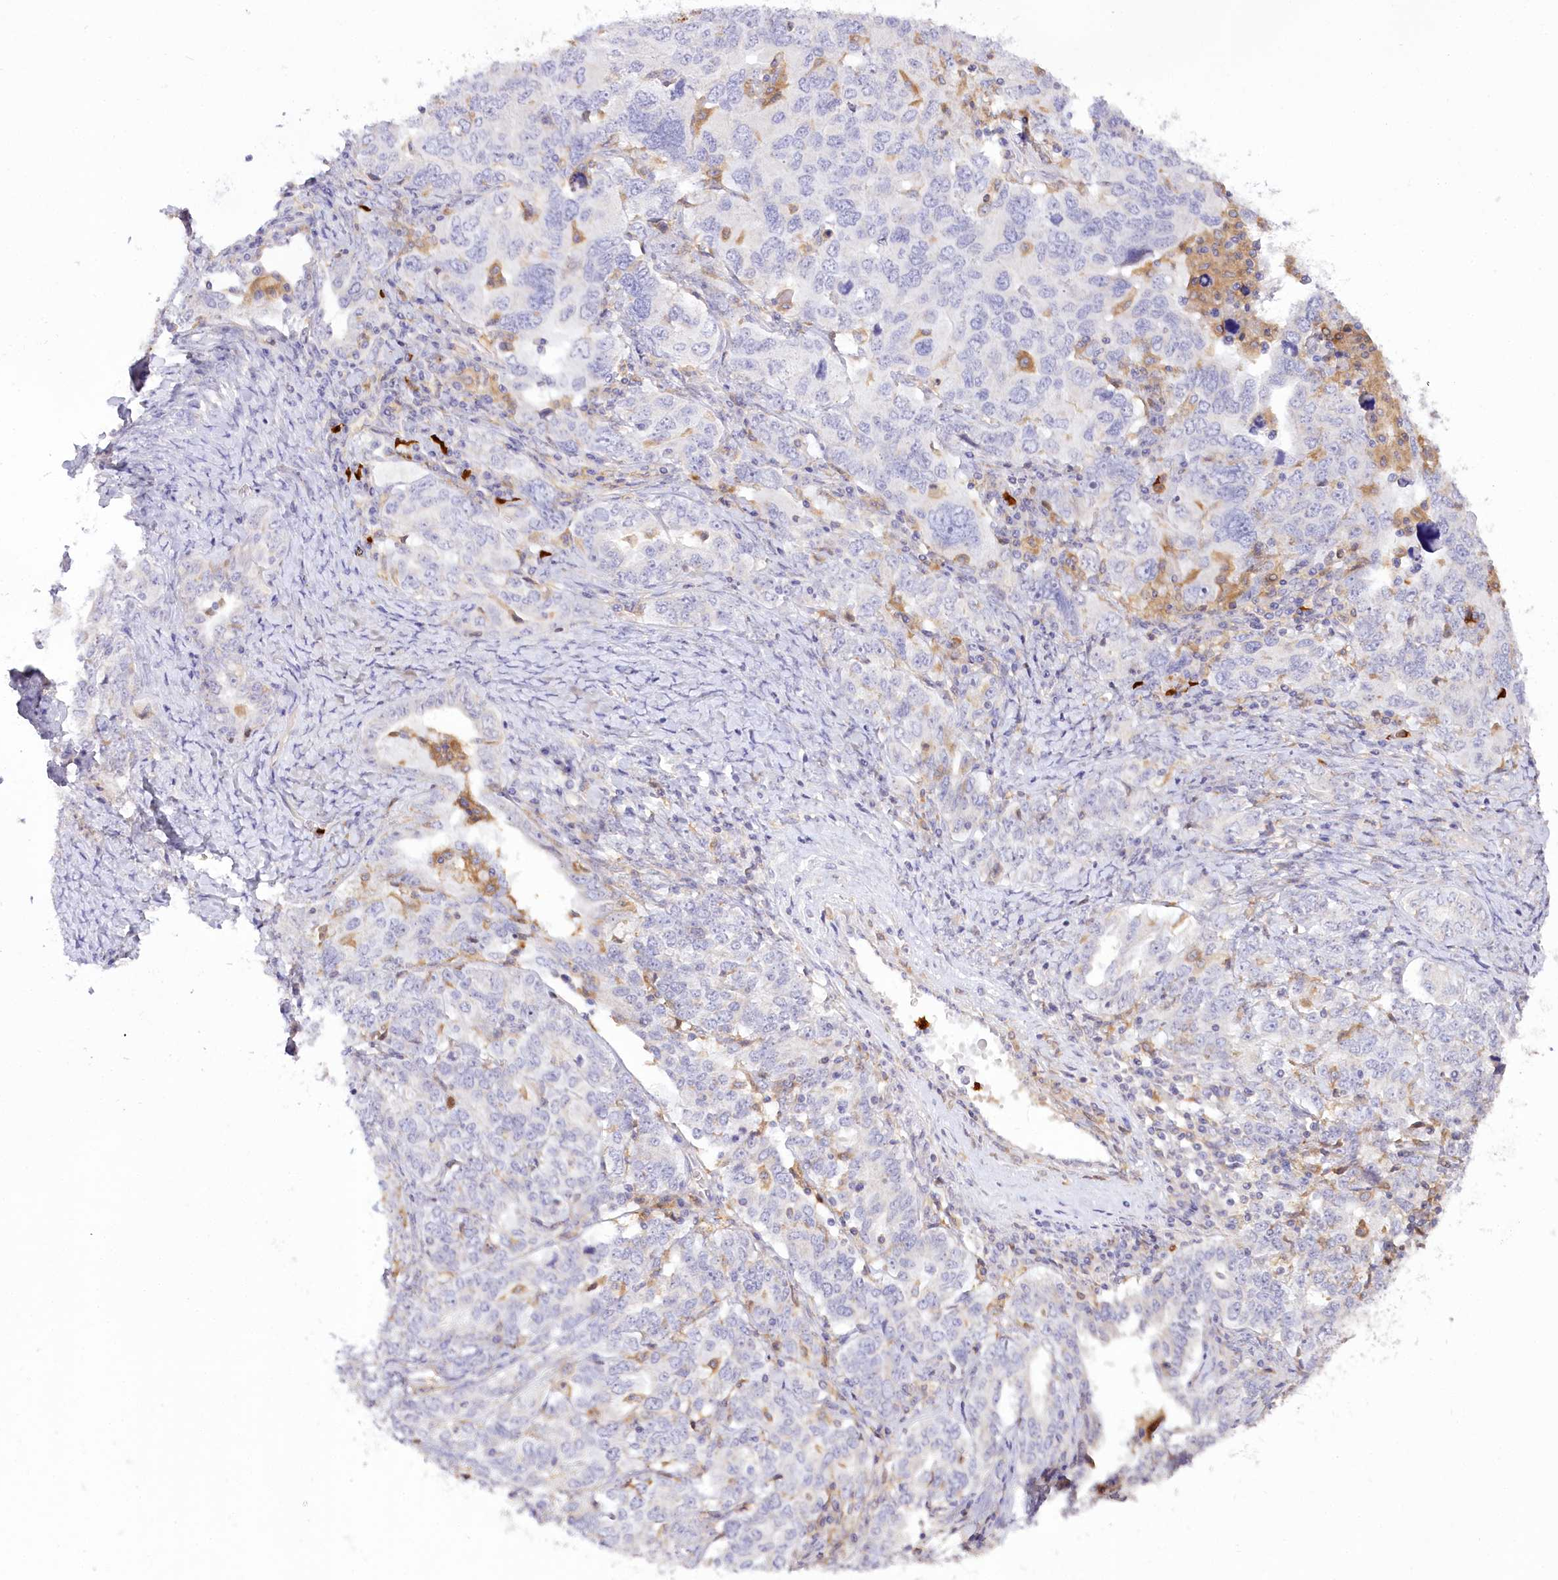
{"staining": {"intensity": "negative", "quantity": "none", "location": "none"}, "tissue": "ovarian cancer", "cell_type": "Tumor cells", "image_type": "cancer", "snomed": [{"axis": "morphology", "description": "Carcinoma, endometroid"}, {"axis": "topography", "description": "Ovary"}], "caption": "Ovarian cancer (endometroid carcinoma) was stained to show a protein in brown. There is no significant positivity in tumor cells.", "gene": "DPYD", "patient": {"sex": "female", "age": 62}}